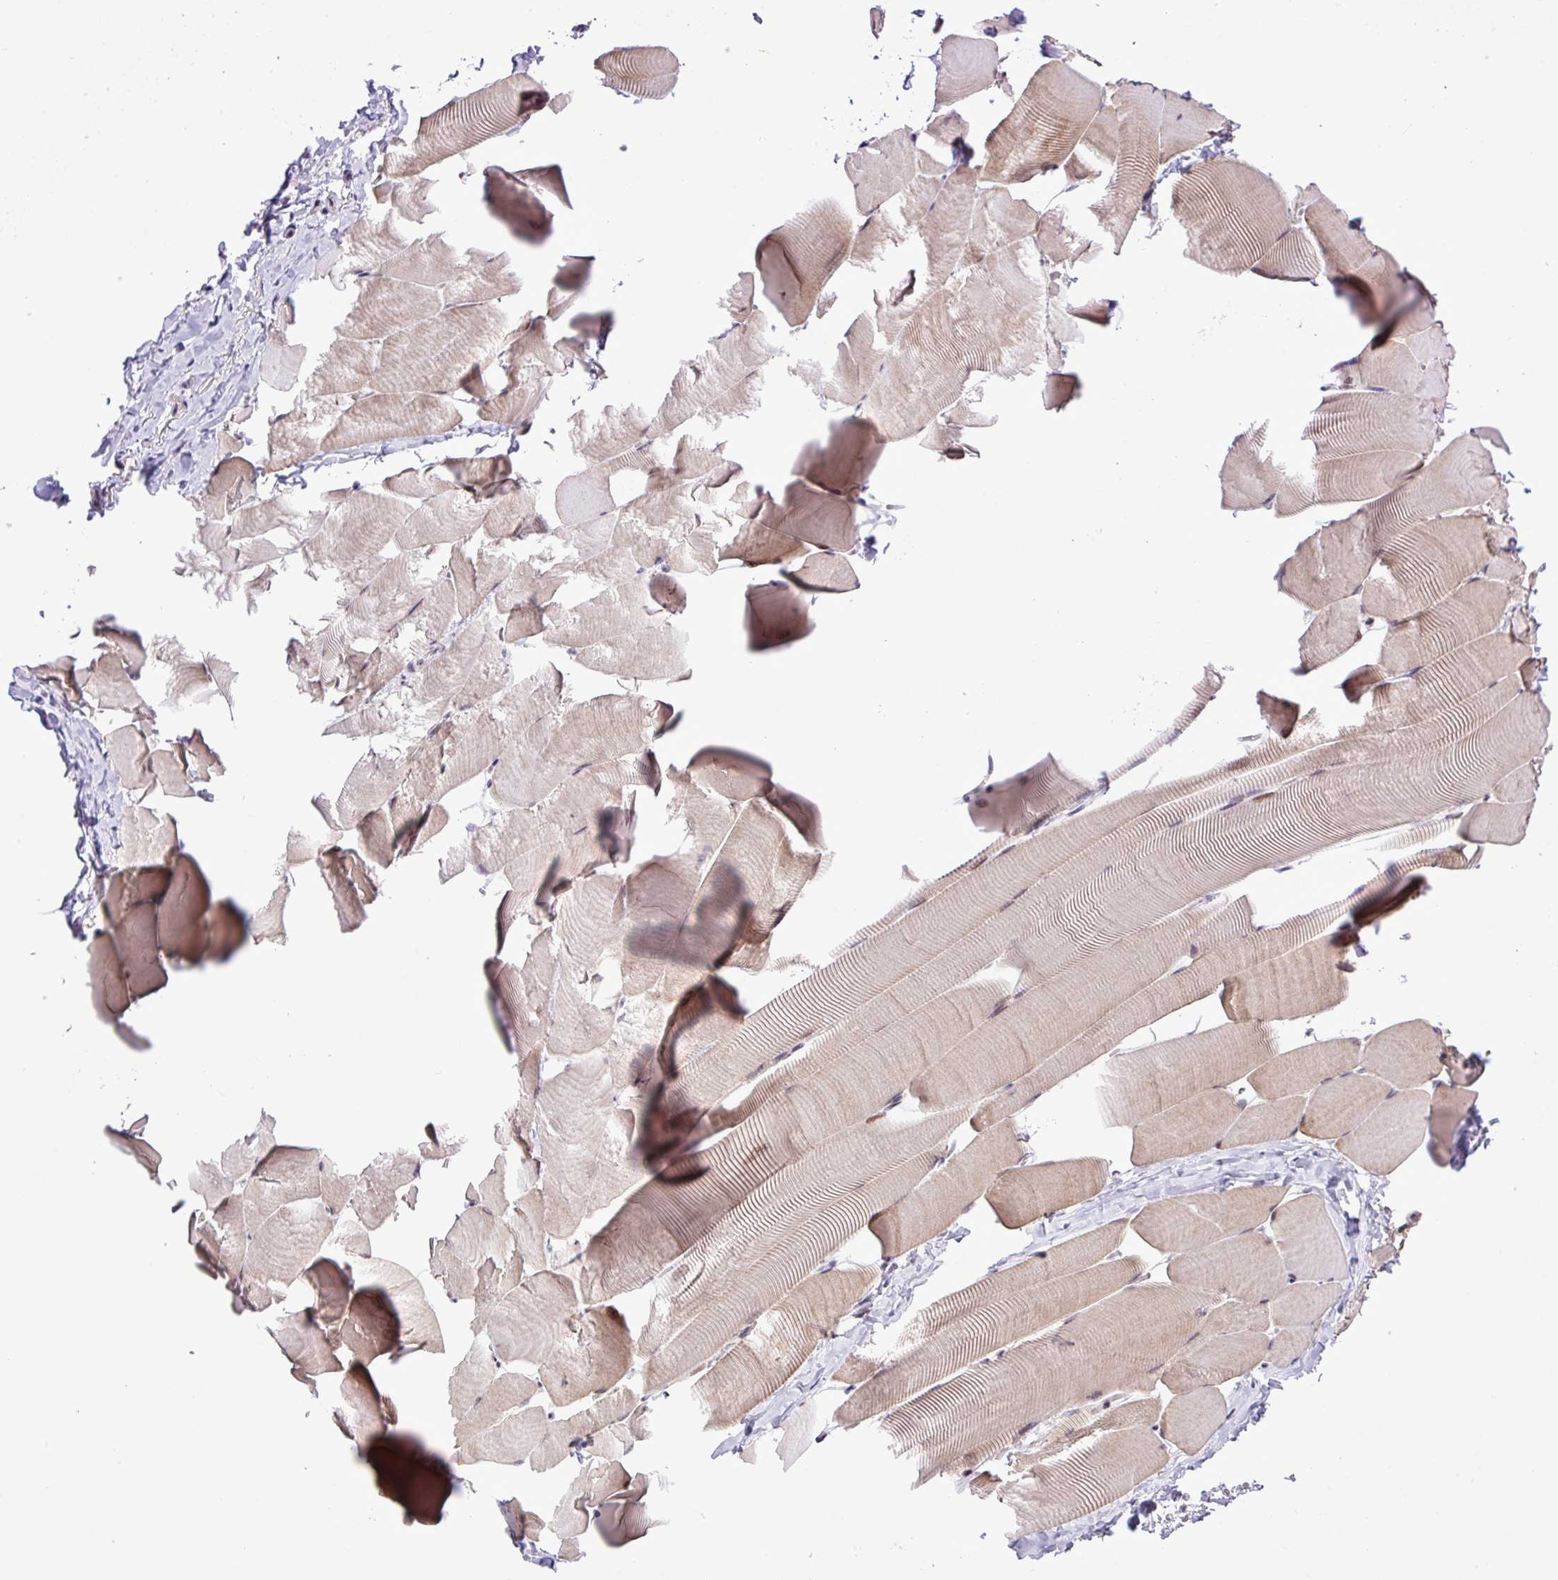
{"staining": {"intensity": "weak", "quantity": "25%-75%", "location": "cytoplasmic/membranous"}, "tissue": "skeletal muscle", "cell_type": "Myocytes", "image_type": "normal", "snomed": [{"axis": "morphology", "description": "Normal tissue, NOS"}, {"axis": "topography", "description": "Skeletal muscle"}], "caption": "DAB (3,3'-diaminobenzidine) immunohistochemical staining of normal skeletal muscle reveals weak cytoplasmic/membranous protein positivity in approximately 25%-75% of myocytes.", "gene": "ZNF354A", "patient": {"sex": "male", "age": 25}}